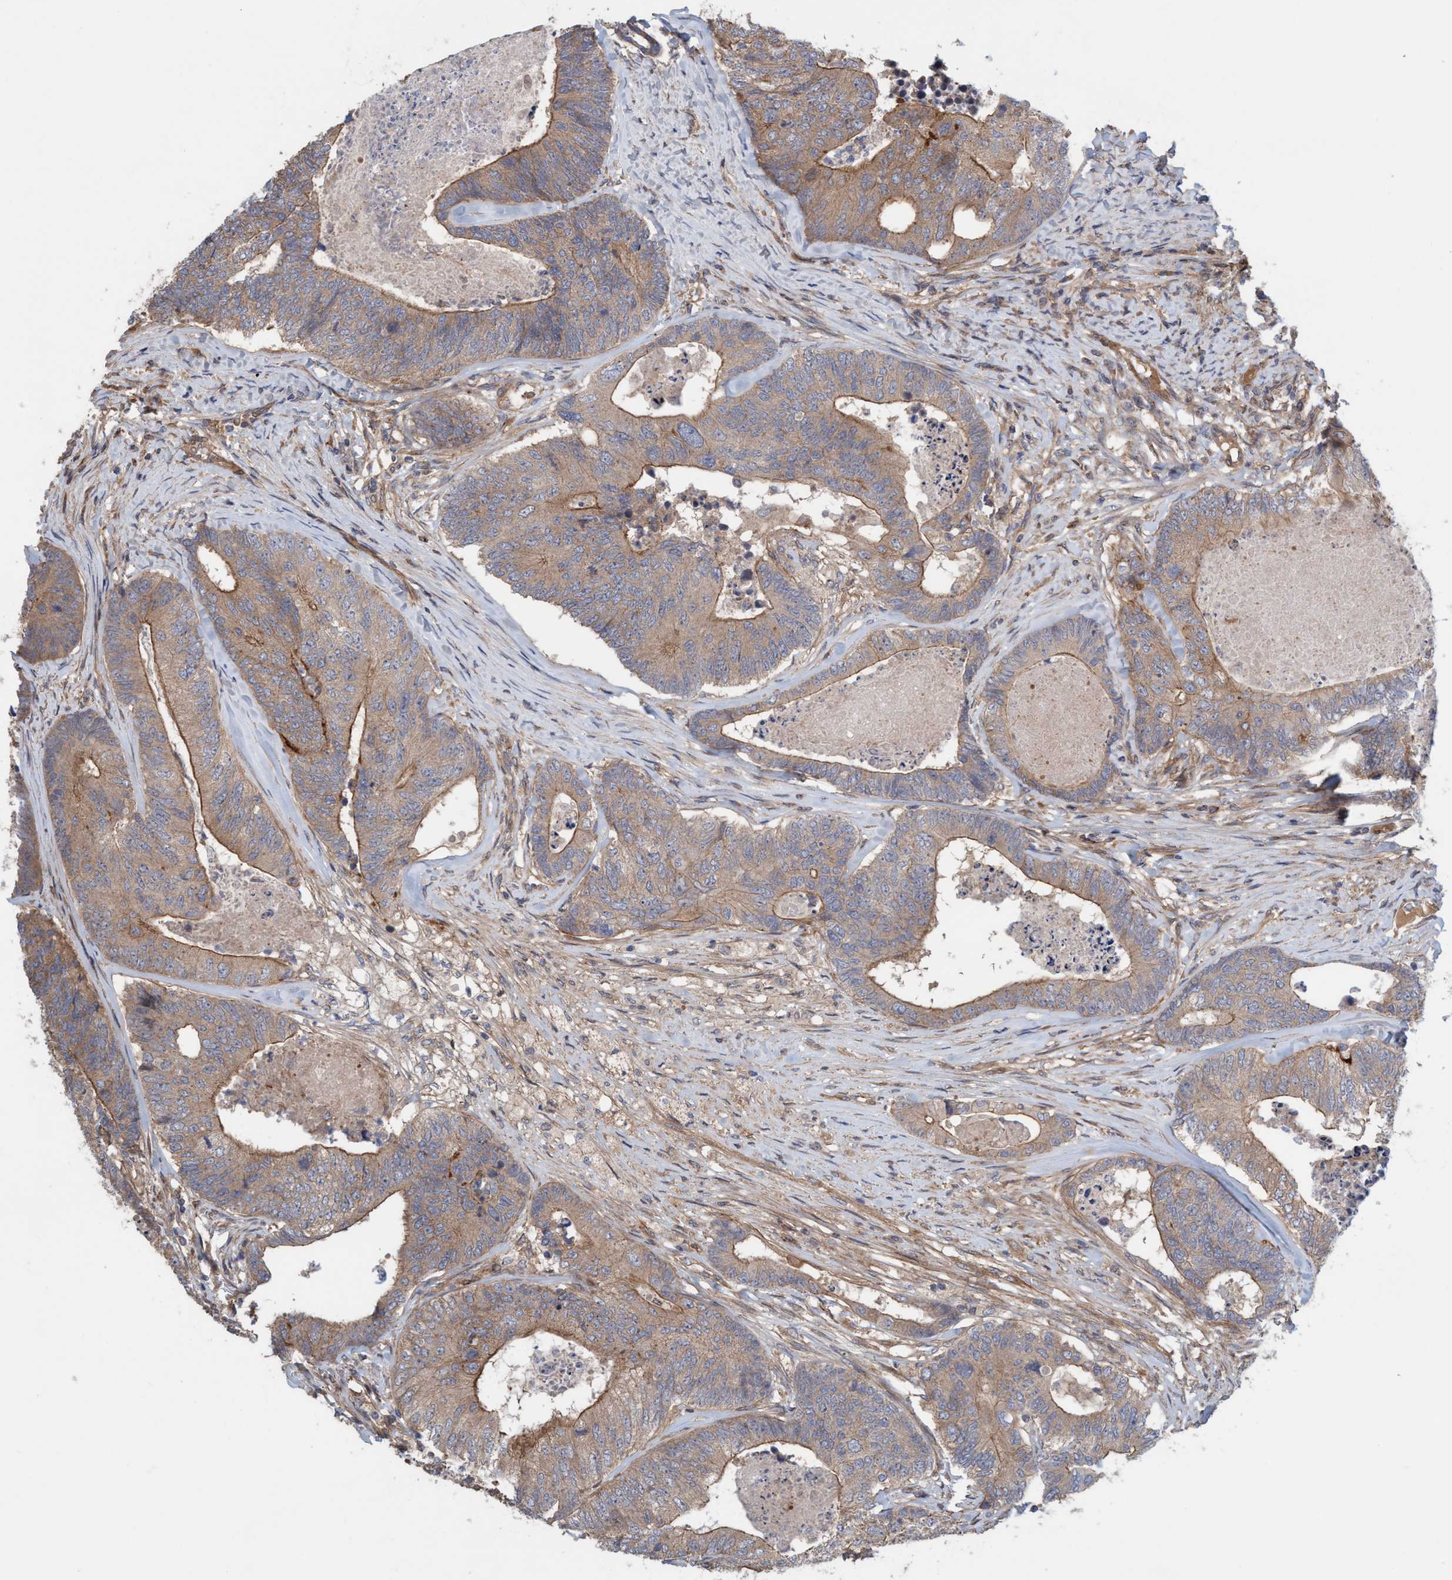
{"staining": {"intensity": "moderate", "quantity": ">75%", "location": "cytoplasmic/membranous"}, "tissue": "colorectal cancer", "cell_type": "Tumor cells", "image_type": "cancer", "snomed": [{"axis": "morphology", "description": "Adenocarcinoma, NOS"}, {"axis": "topography", "description": "Colon"}], "caption": "Colorectal adenocarcinoma was stained to show a protein in brown. There is medium levels of moderate cytoplasmic/membranous positivity in approximately >75% of tumor cells. (DAB (3,3'-diaminobenzidine) IHC with brightfield microscopy, high magnification).", "gene": "SPECC1", "patient": {"sex": "female", "age": 67}}